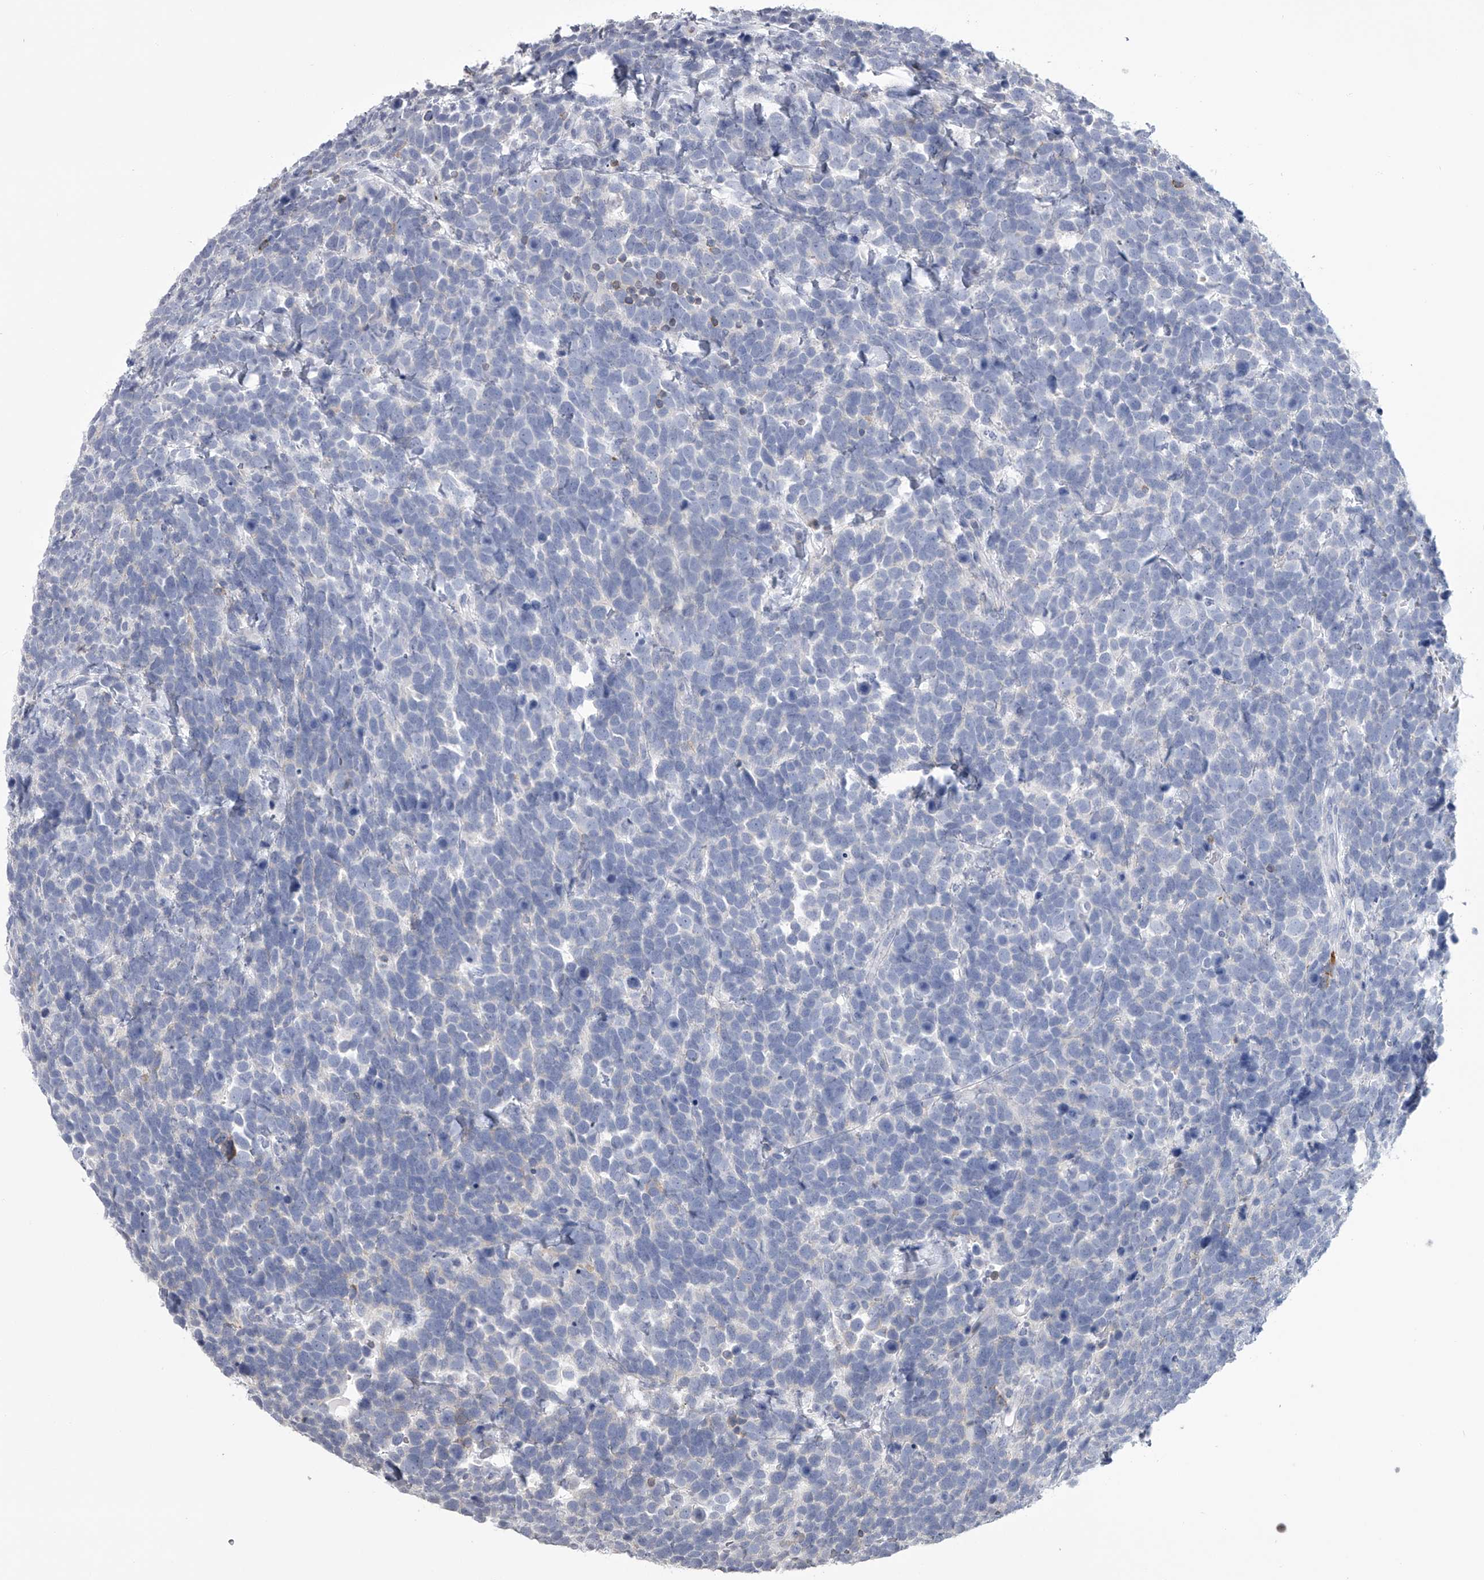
{"staining": {"intensity": "negative", "quantity": "none", "location": "none"}, "tissue": "urothelial cancer", "cell_type": "Tumor cells", "image_type": "cancer", "snomed": [{"axis": "morphology", "description": "Urothelial carcinoma, High grade"}, {"axis": "topography", "description": "Urinary bladder"}], "caption": "Immunohistochemical staining of human urothelial cancer shows no significant staining in tumor cells.", "gene": "TASP1", "patient": {"sex": "female", "age": 82}}